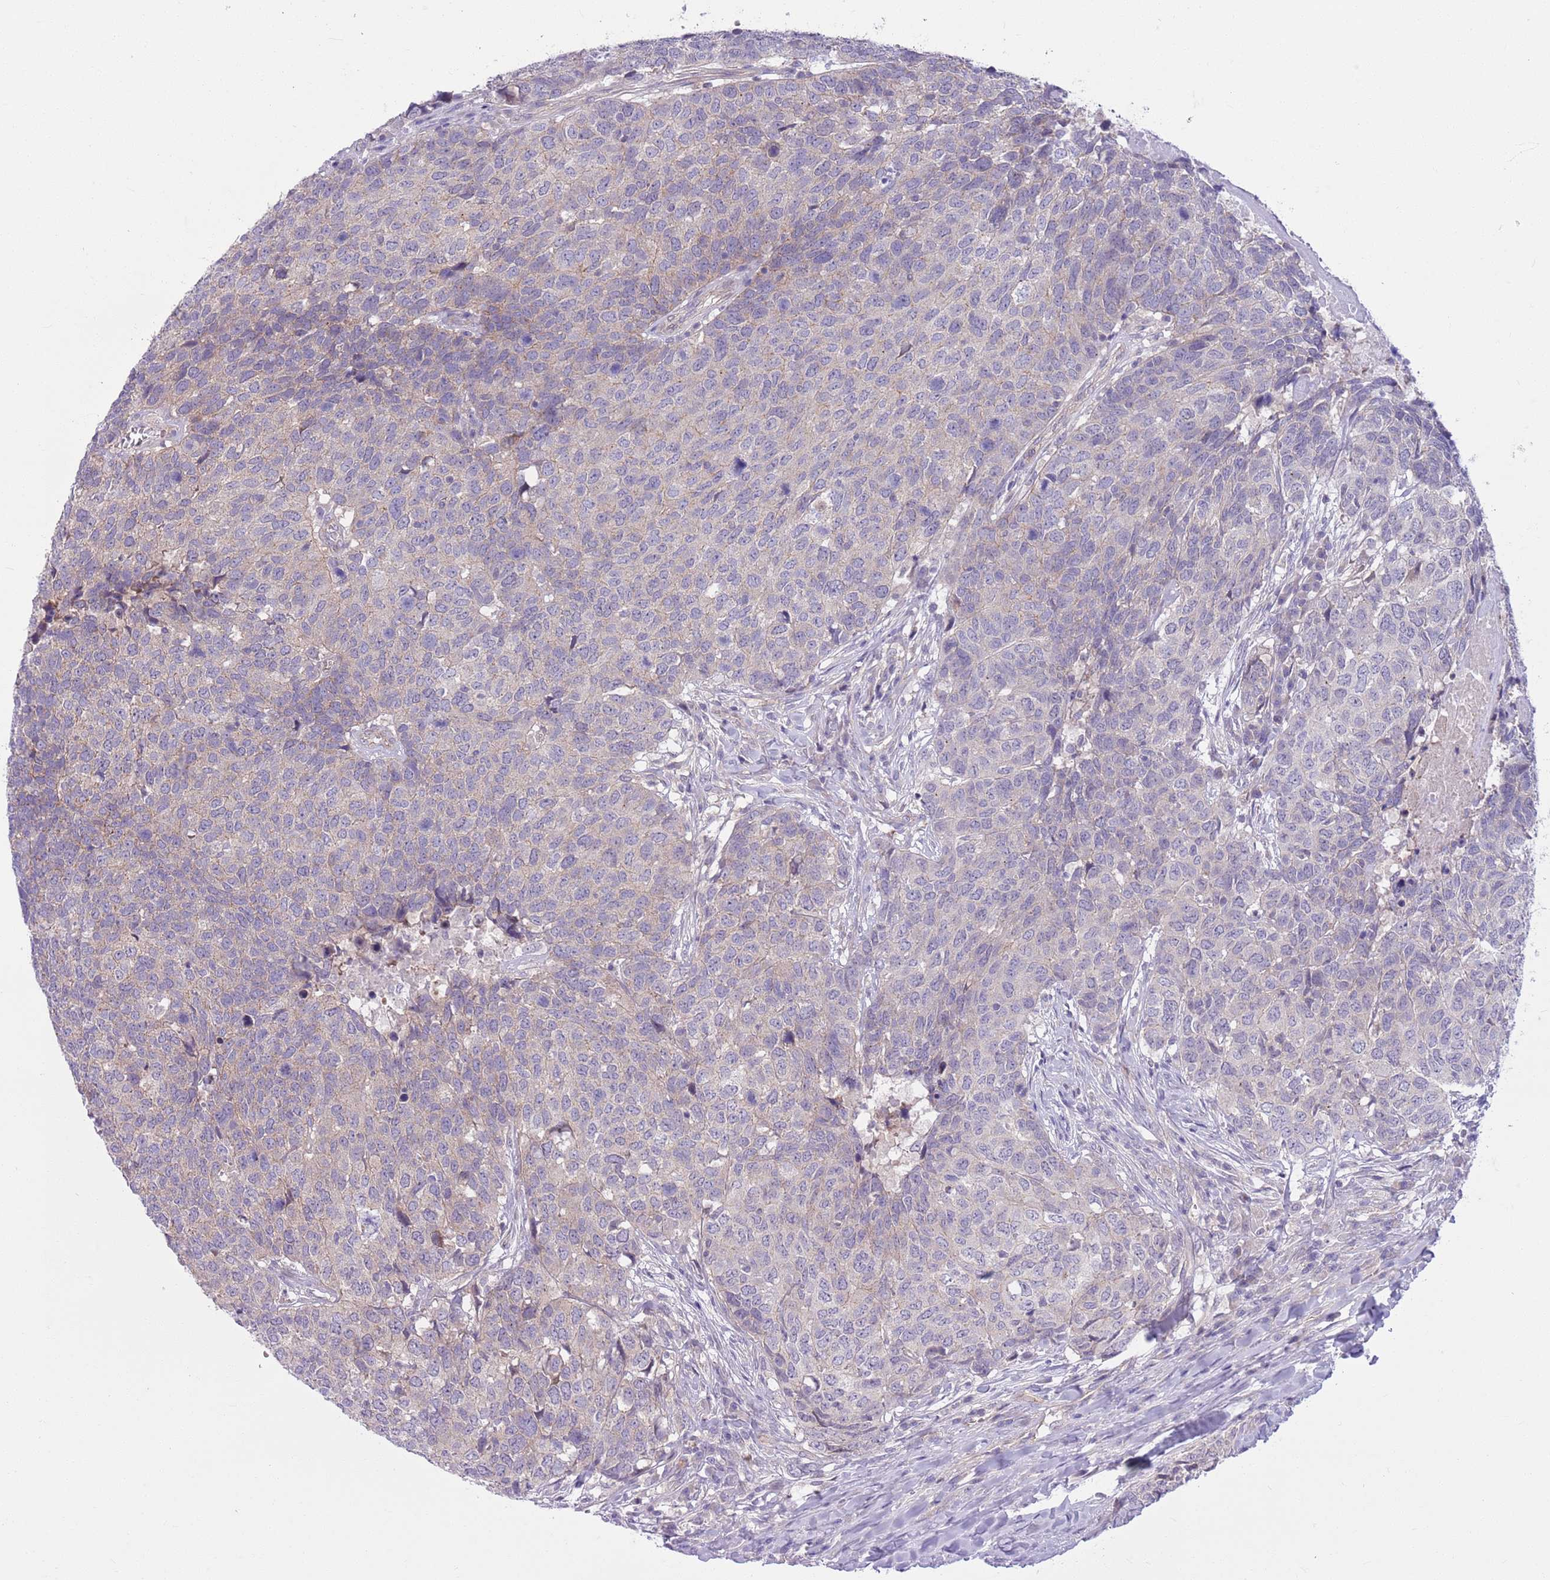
{"staining": {"intensity": "negative", "quantity": "none", "location": "none"}, "tissue": "head and neck cancer", "cell_type": "Tumor cells", "image_type": "cancer", "snomed": [{"axis": "morphology", "description": "Normal tissue, NOS"}, {"axis": "morphology", "description": "Squamous cell carcinoma, NOS"}, {"axis": "topography", "description": "Skeletal muscle"}, {"axis": "topography", "description": "Vascular tissue"}, {"axis": "topography", "description": "Peripheral nerve tissue"}, {"axis": "topography", "description": "Head-Neck"}], "caption": "Human squamous cell carcinoma (head and neck) stained for a protein using IHC shows no expression in tumor cells.", "gene": "PARP8", "patient": {"sex": "male", "age": 66}}